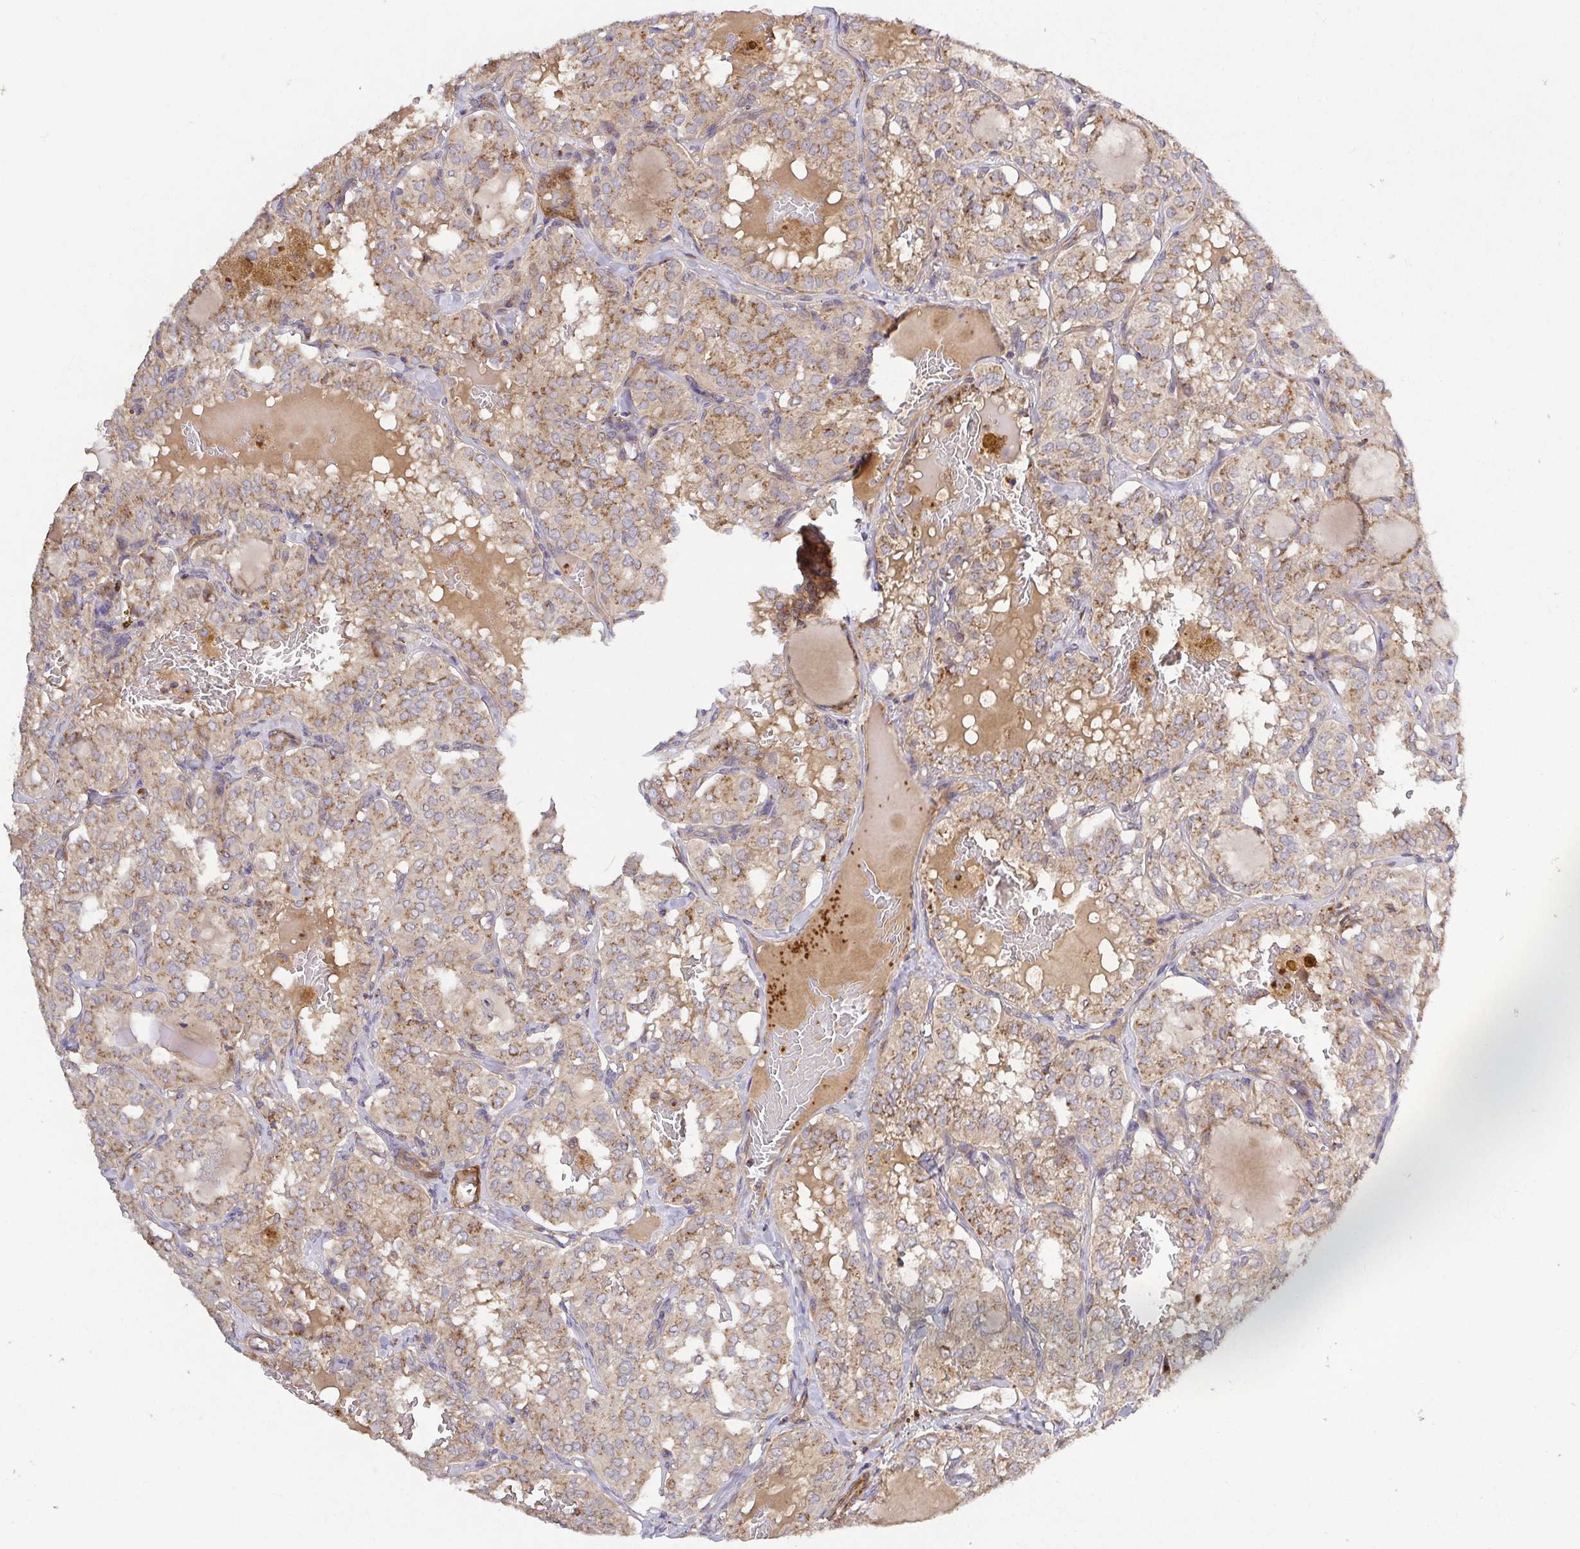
{"staining": {"intensity": "moderate", "quantity": ">75%", "location": "cytoplasmic/membranous"}, "tissue": "thyroid cancer", "cell_type": "Tumor cells", "image_type": "cancer", "snomed": [{"axis": "morphology", "description": "Papillary adenocarcinoma, NOS"}, {"axis": "topography", "description": "Thyroid gland"}], "caption": "The immunohistochemical stain highlights moderate cytoplasmic/membranous expression in tumor cells of thyroid papillary adenocarcinoma tissue.", "gene": "TM9SF4", "patient": {"sex": "male", "age": 20}}